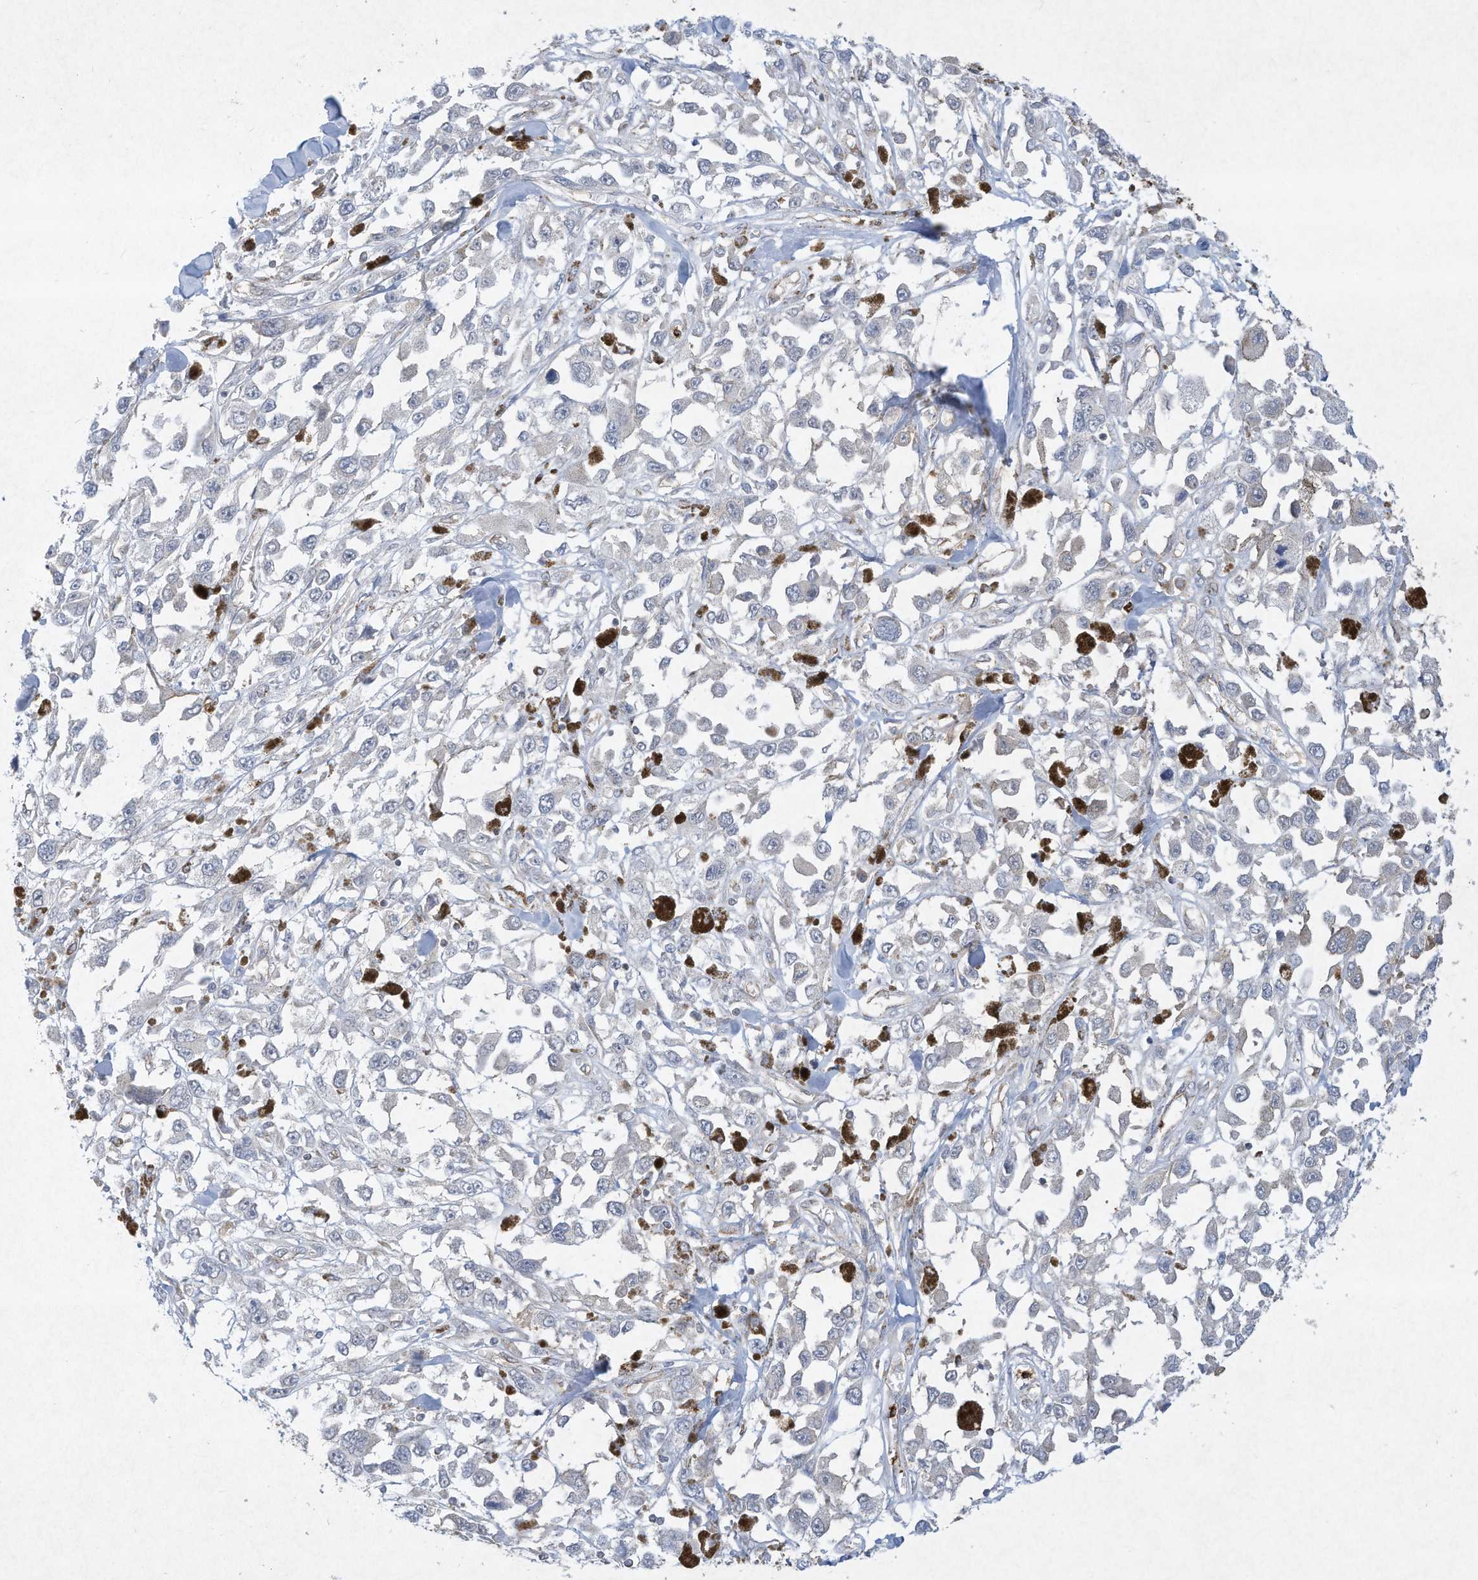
{"staining": {"intensity": "negative", "quantity": "none", "location": "none"}, "tissue": "melanoma", "cell_type": "Tumor cells", "image_type": "cancer", "snomed": [{"axis": "morphology", "description": "Malignant melanoma, Metastatic site"}, {"axis": "topography", "description": "Lymph node"}], "caption": "This micrograph is of melanoma stained with immunohistochemistry to label a protein in brown with the nuclei are counter-stained blue. There is no positivity in tumor cells.", "gene": "CHRNA4", "patient": {"sex": "male", "age": 59}}